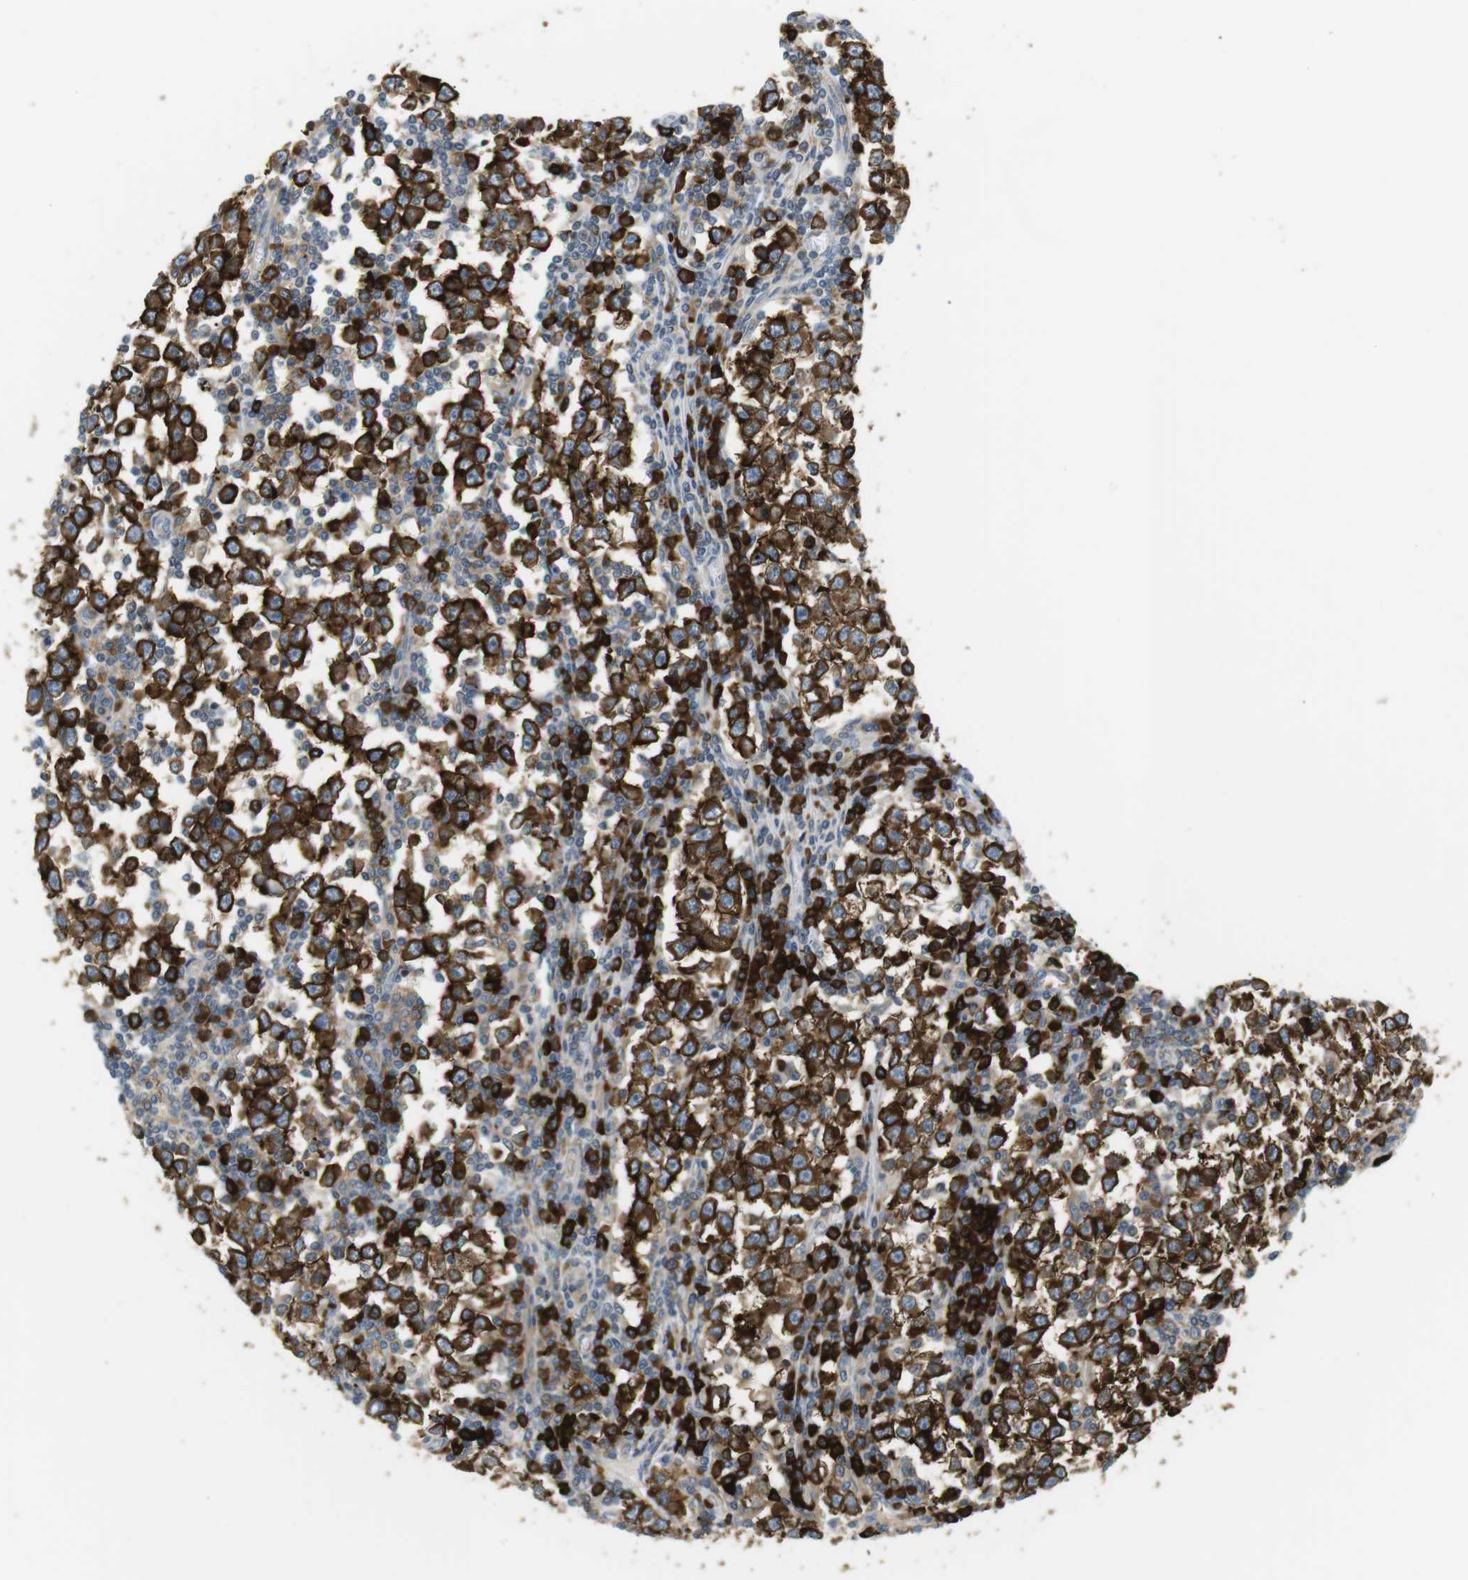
{"staining": {"intensity": "strong", "quantity": ">75%", "location": "cytoplasmic/membranous"}, "tissue": "testis cancer", "cell_type": "Tumor cells", "image_type": "cancer", "snomed": [{"axis": "morphology", "description": "Seminoma, NOS"}, {"axis": "topography", "description": "Testis"}], "caption": "The immunohistochemical stain shows strong cytoplasmic/membranous staining in tumor cells of testis cancer tissue.", "gene": "TMEM200A", "patient": {"sex": "male", "age": 65}}